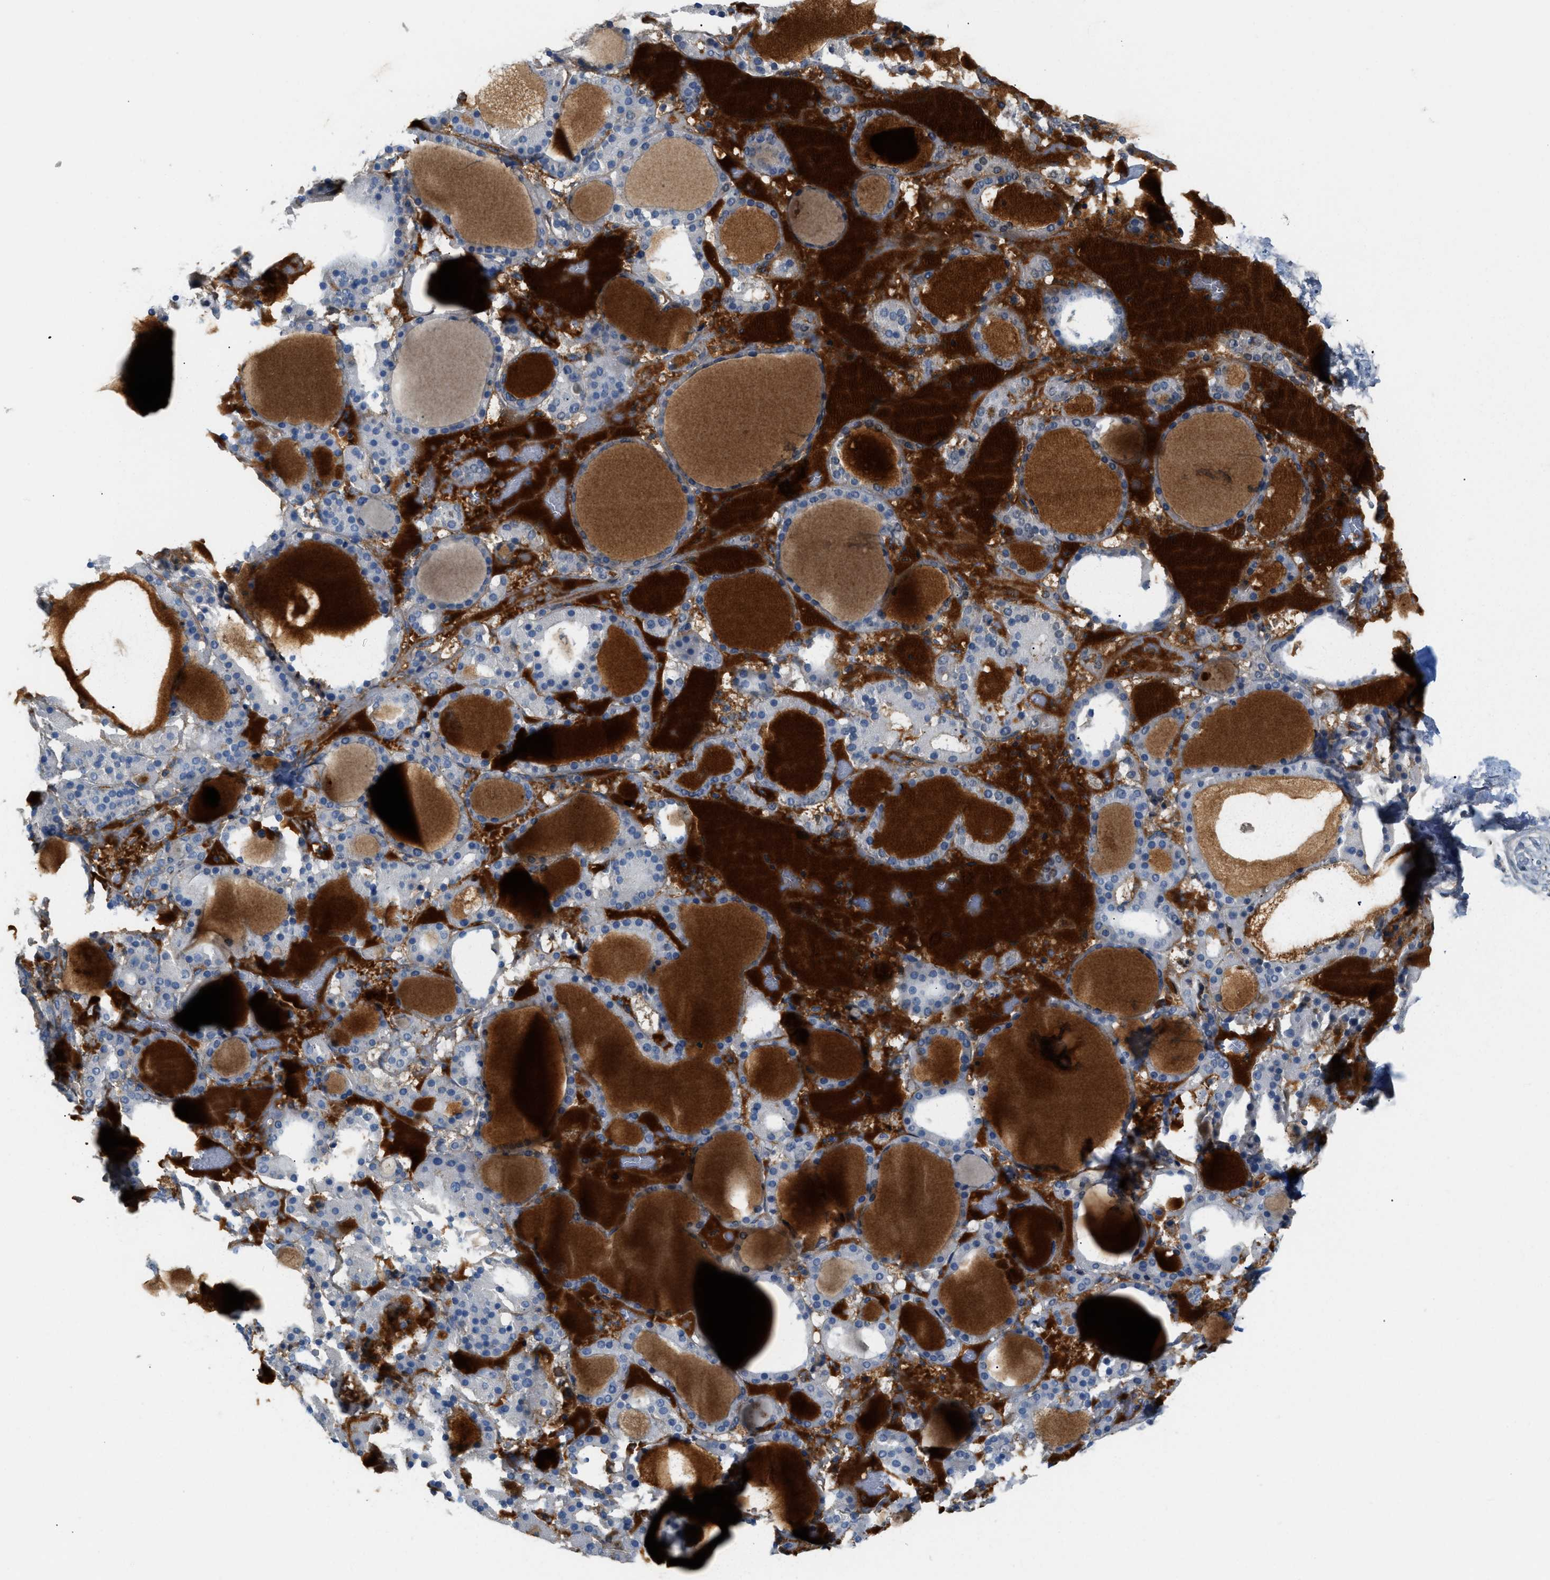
{"staining": {"intensity": "negative", "quantity": "none", "location": "none"}, "tissue": "thyroid gland", "cell_type": "Glandular cells", "image_type": "normal", "snomed": [{"axis": "morphology", "description": "Normal tissue, NOS"}, {"axis": "morphology", "description": "Carcinoma, NOS"}, {"axis": "topography", "description": "Thyroid gland"}], "caption": "A high-resolution histopathology image shows immunohistochemistry (IHC) staining of unremarkable thyroid gland, which exhibits no significant staining in glandular cells. (Stains: DAB (3,3'-diaminobenzidine) IHC with hematoxylin counter stain, Microscopy: brightfield microscopy at high magnification).", "gene": "CFI", "patient": {"sex": "female", "age": 86}}